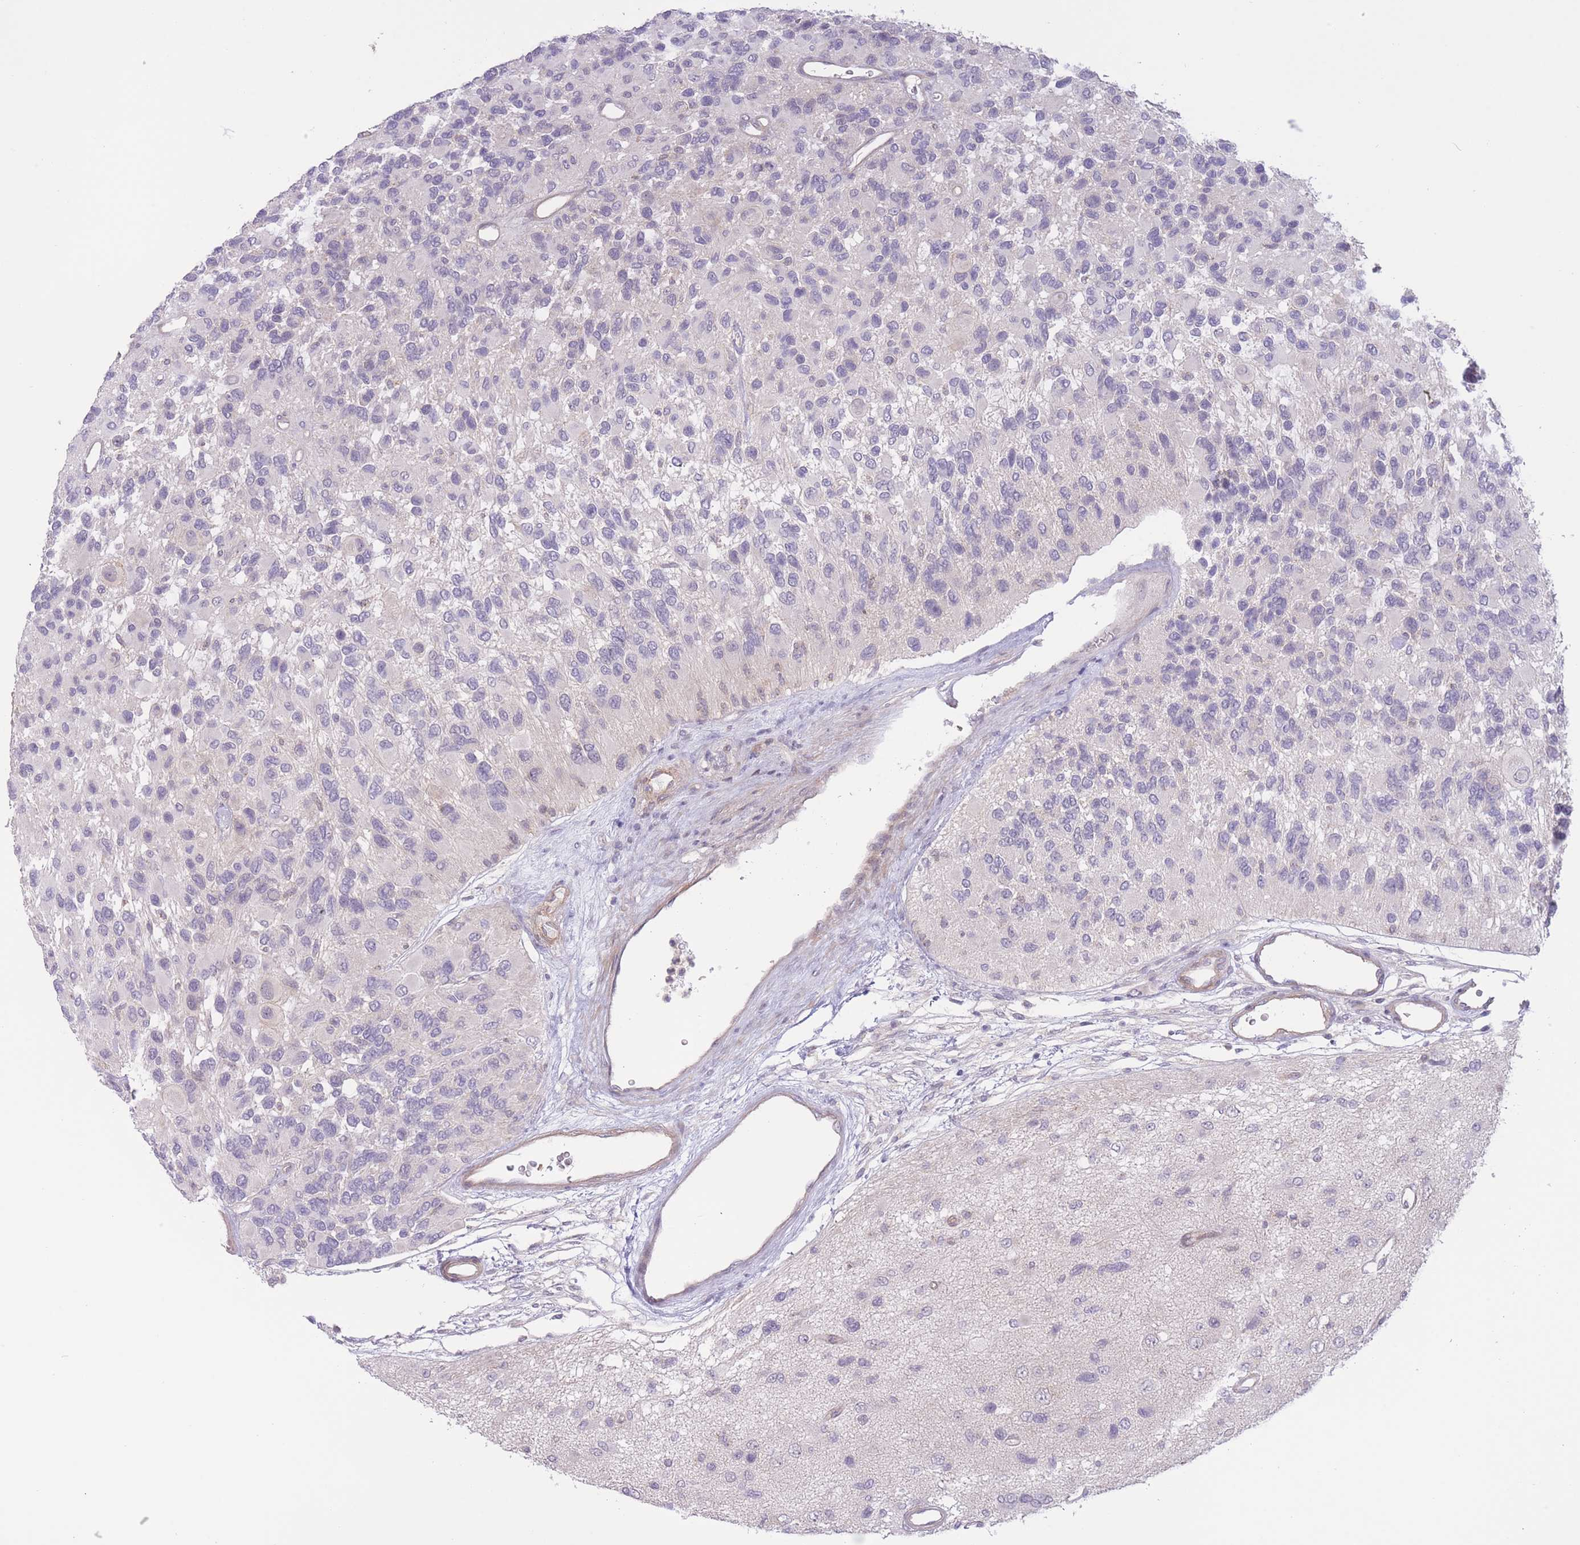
{"staining": {"intensity": "negative", "quantity": "none", "location": "none"}, "tissue": "glioma", "cell_type": "Tumor cells", "image_type": "cancer", "snomed": [{"axis": "morphology", "description": "Glioma, malignant, High grade"}, {"axis": "topography", "description": "Brain"}], "caption": "Immunohistochemistry histopathology image of human malignant glioma (high-grade) stained for a protein (brown), which shows no staining in tumor cells.", "gene": "FUT5", "patient": {"sex": "male", "age": 77}}